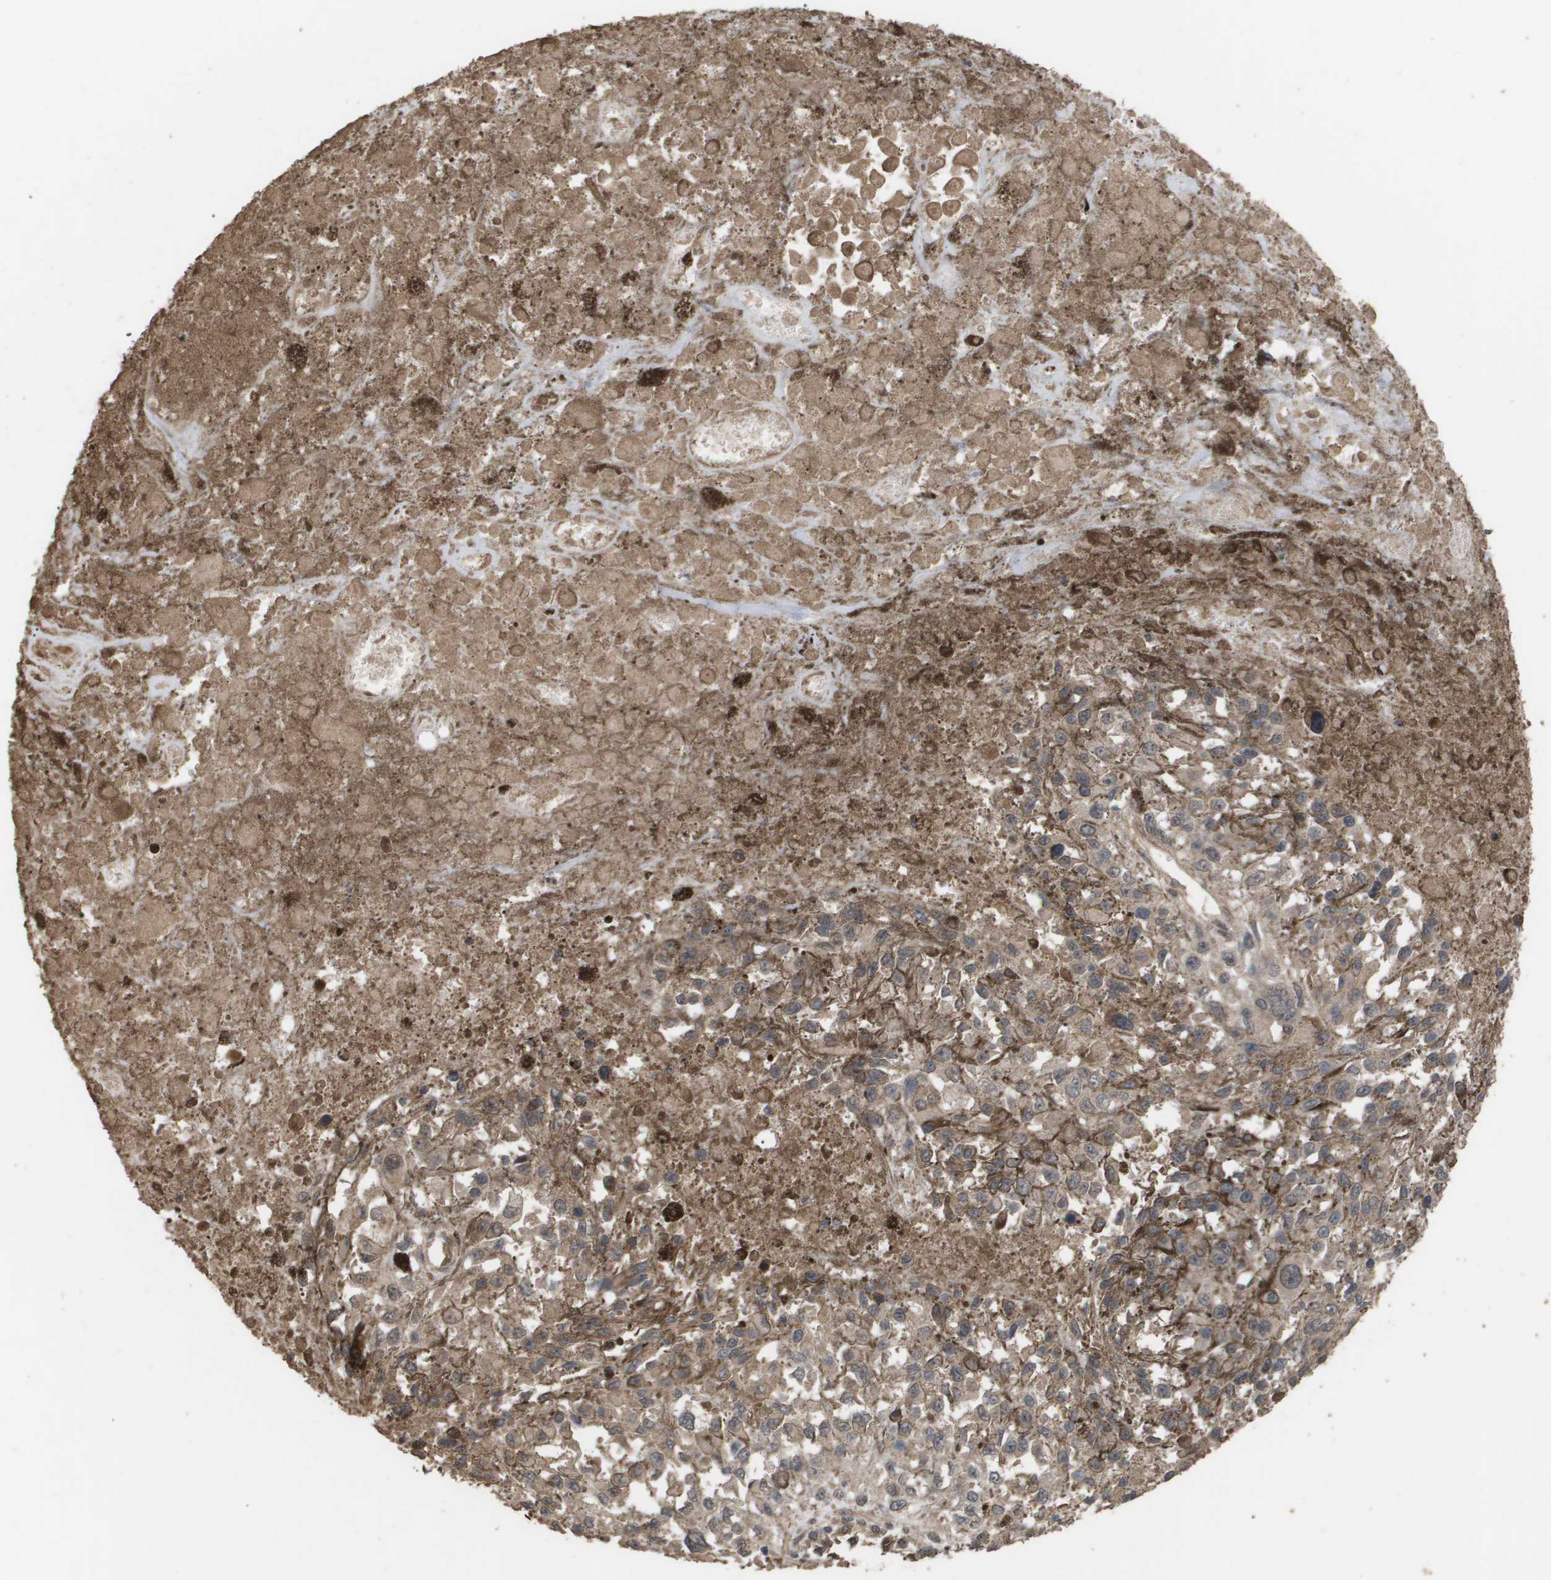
{"staining": {"intensity": "weak", "quantity": ">75%", "location": "cytoplasmic/membranous"}, "tissue": "melanoma", "cell_type": "Tumor cells", "image_type": "cancer", "snomed": [{"axis": "morphology", "description": "Malignant melanoma, Metastatic site"}, {"axis": "topography", "description": "Lymph node"}], "caption": "Immunohistochemical staining of melanoma reveals weak cytoplasmic/membranous protein staining in approximately >75% of tumor cells.", "gene": "CUL5", "patient": {"sex": "male", "age": 59}}